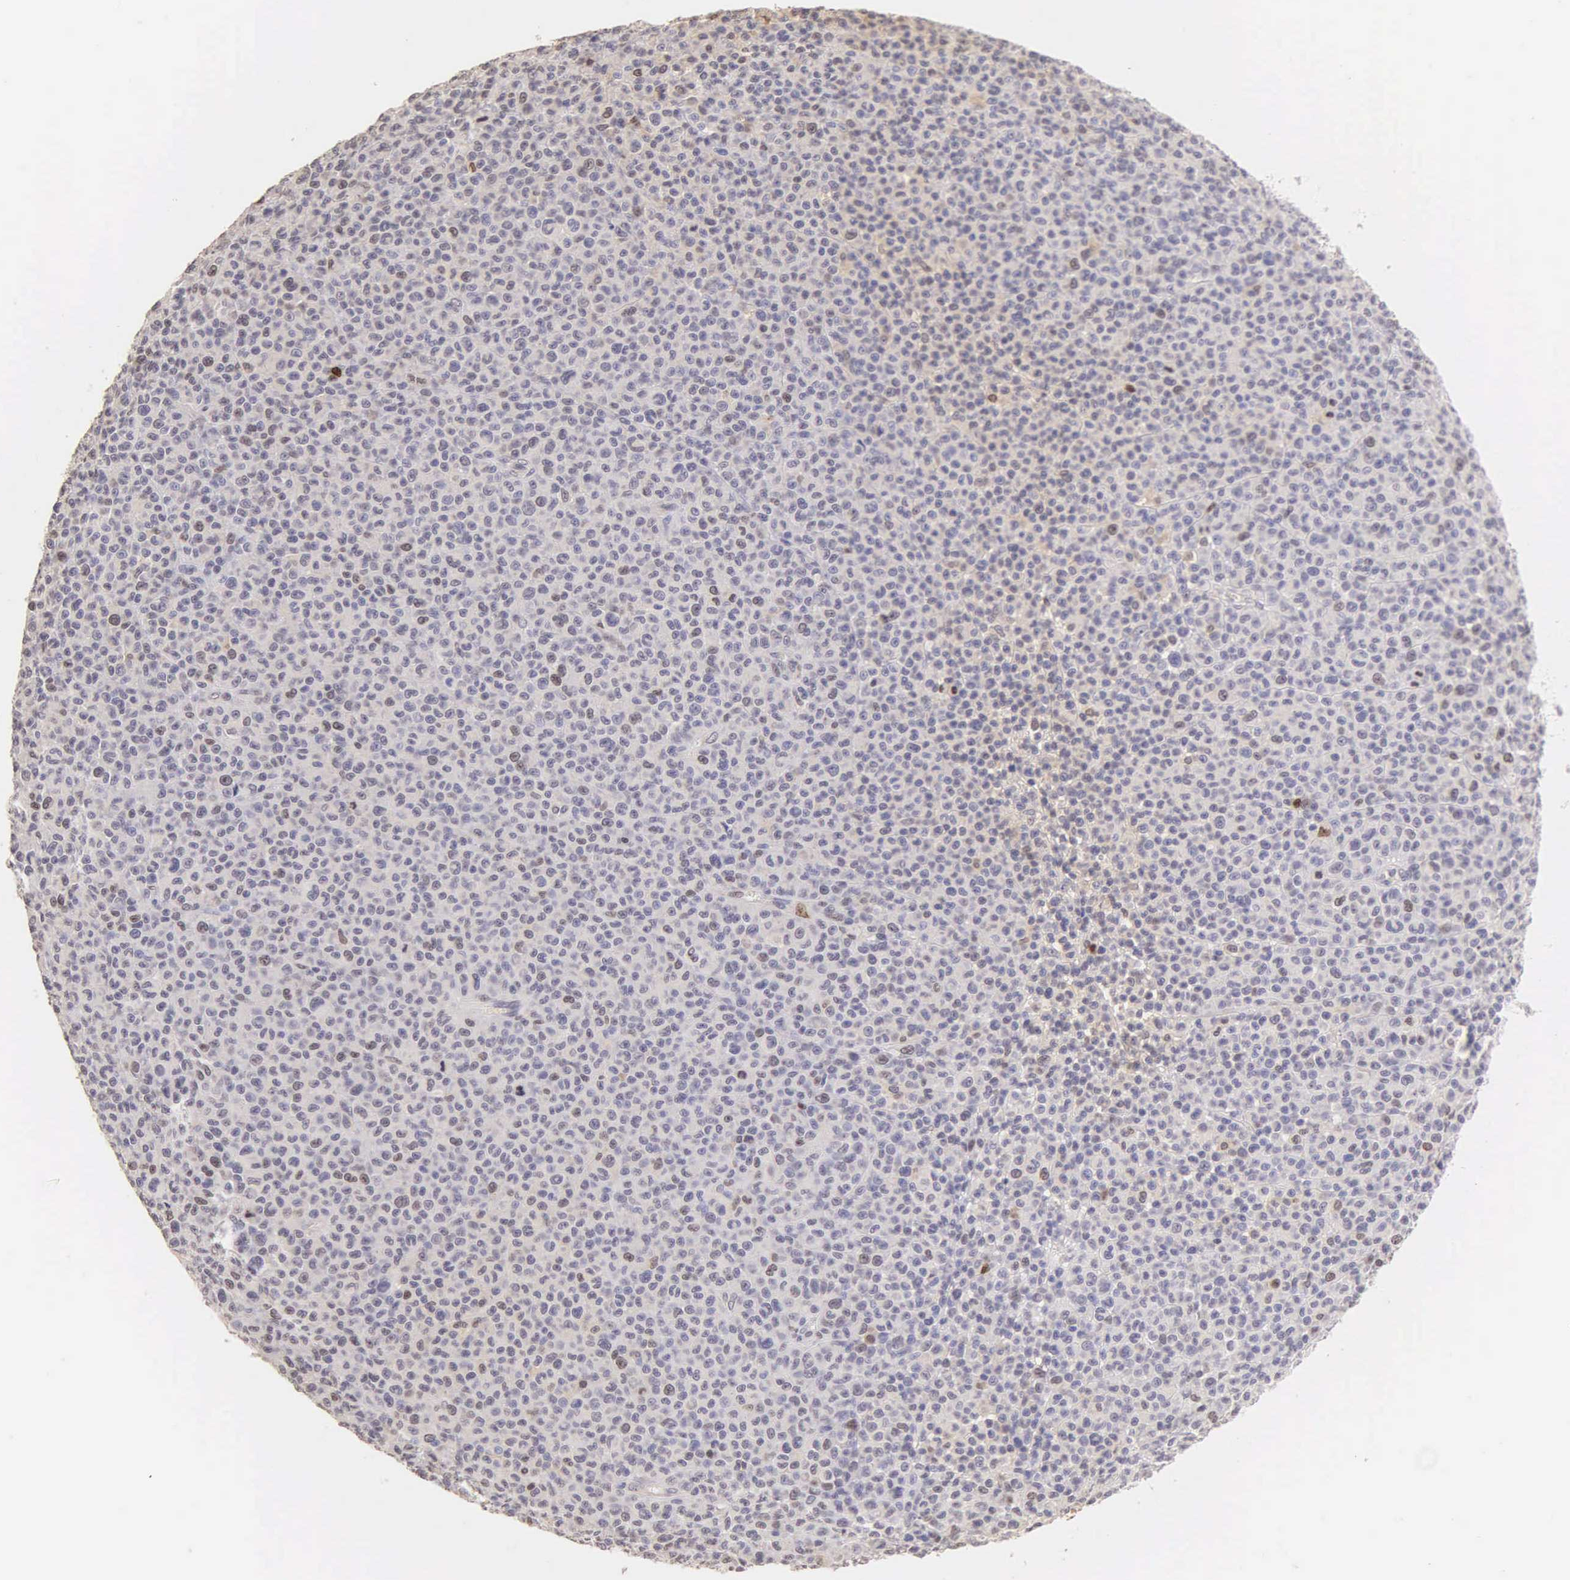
{"staining": {"intensity": "moderate", "quantity": "<25%", "location": "nuclear"}, "tissue": "melanoma", "cell_type": "Tumor cells", "image_type": "cancer", "snomed": [{"axis": "morphology", "description": "Malignant melanoma, Metastatic site"}, {"axis": "topography", "description": "Skin"}], "caption": "Tumor cells exhibit moderate nuclear expression in about <25% of cells in malignant melanoma (metastatic site).", "gene": "MKI67", "patient": {"sex": "male", "age": 32}}